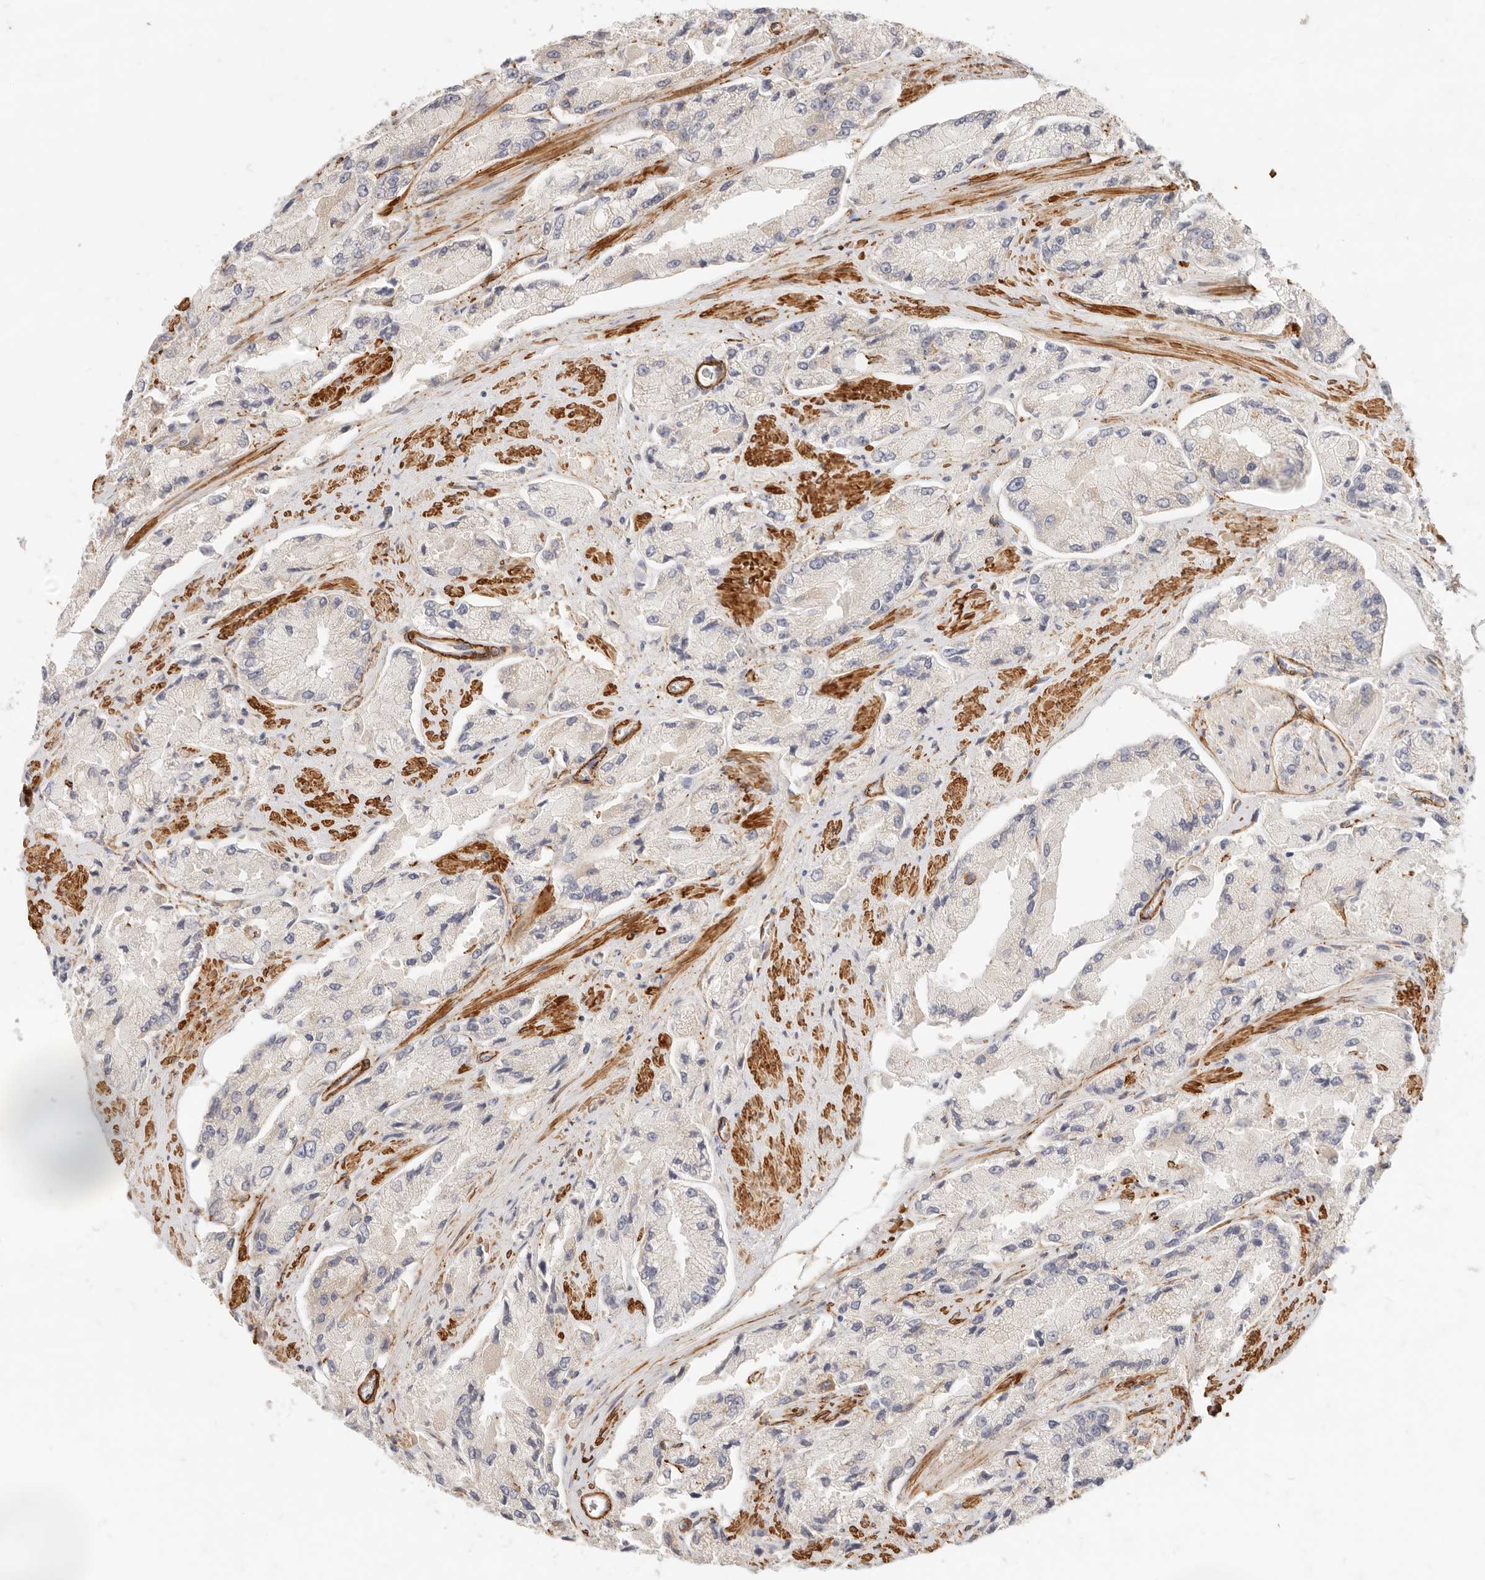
{"staining": {"intensity": "negative", "quantity": "none", "location": "none"}, "tissue": "prostate cancer", "cell_type": "Tumor cells", "image_type": "cancer", "snomed": [{"axis": "morphology", "description": "Adenocarcinoma, High grade"}, {"axis": "topography", "description": "Prostate"}], "caption": "This is a photomicrograph of IHC staining of prostate cancer, which shows no staining in tumor cells.", "gene": "TMTC2", "patient": {"sex": "male", "age": 58}}